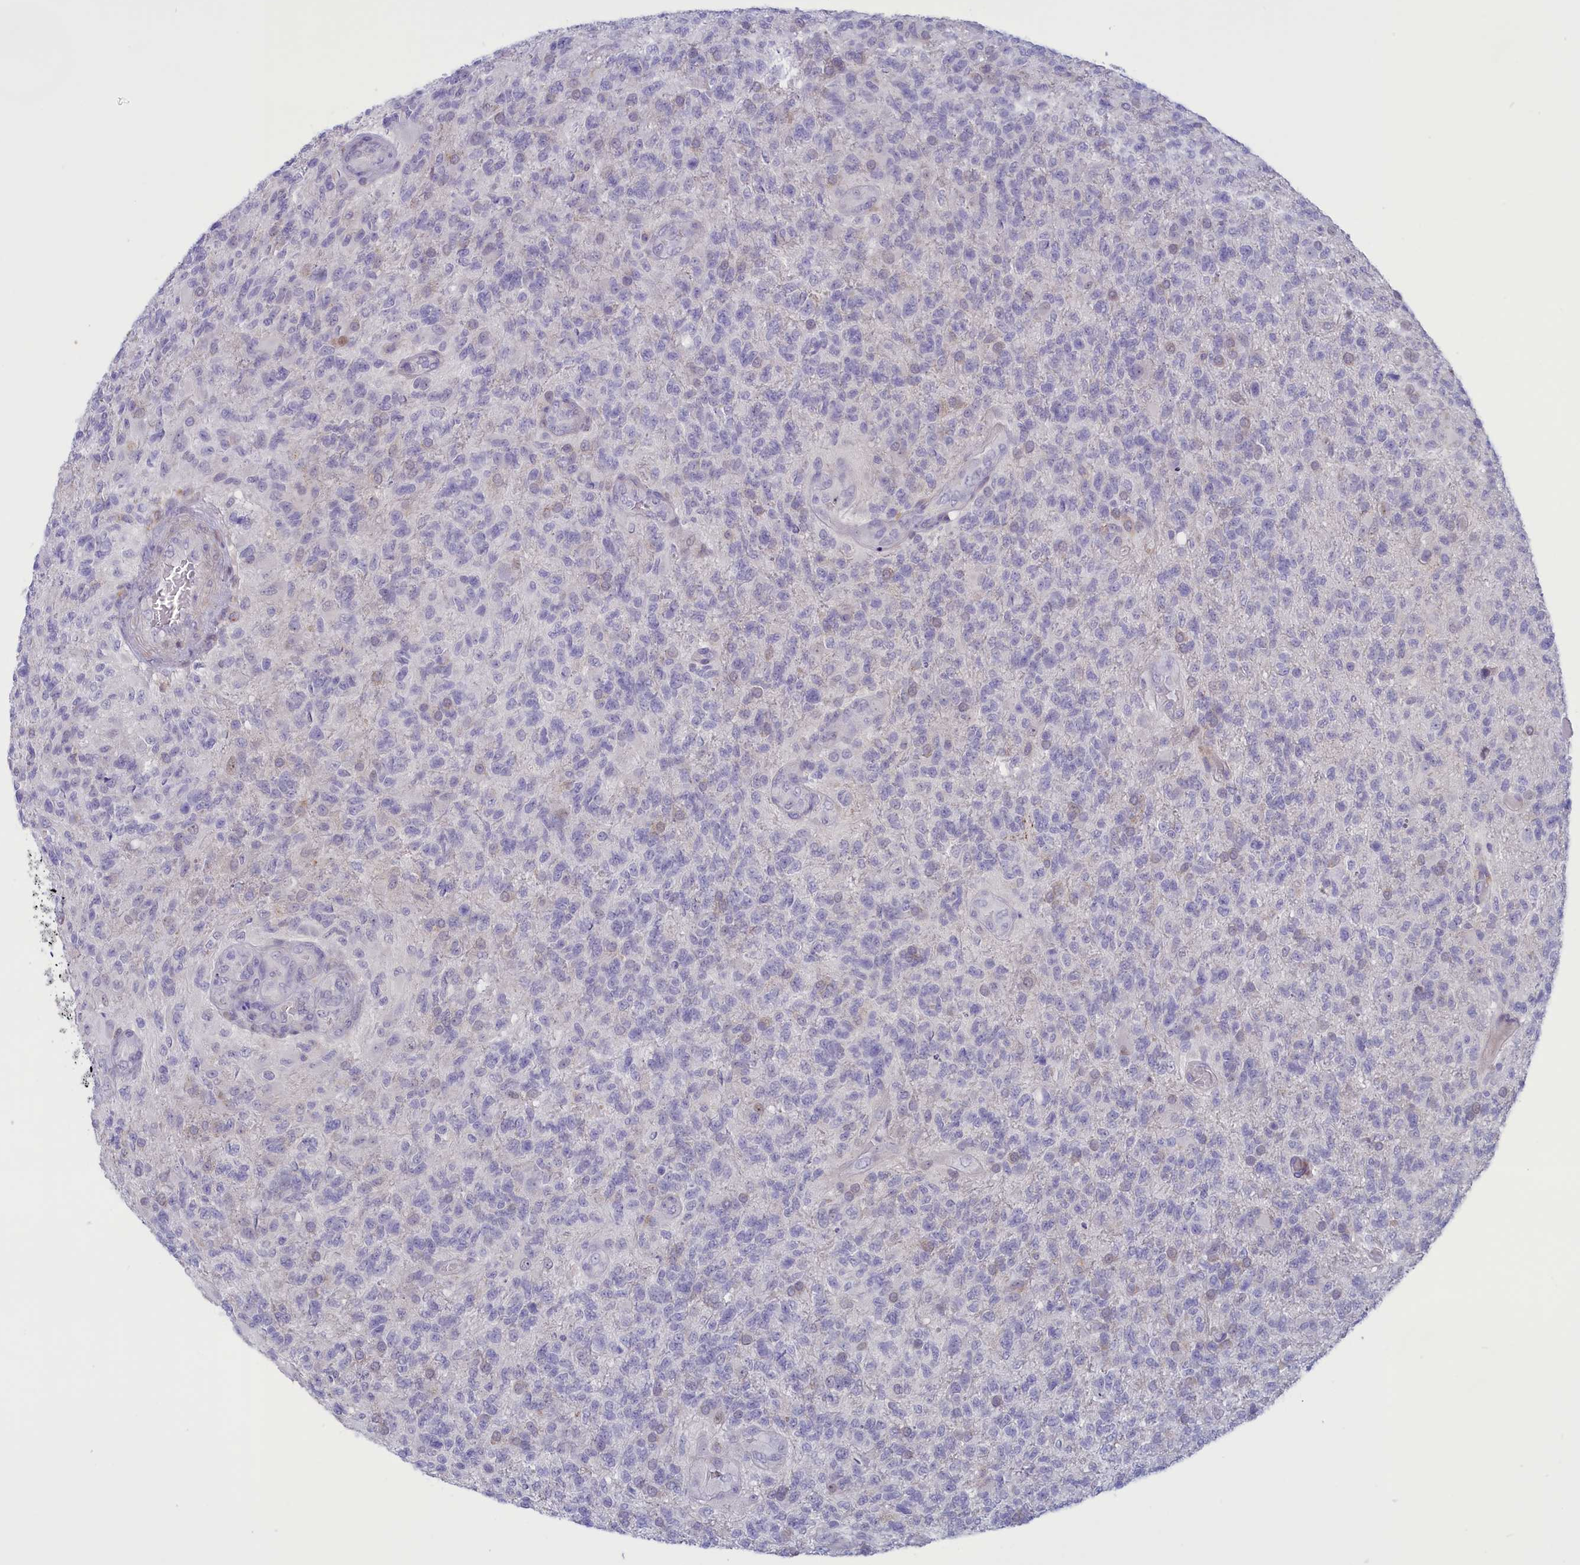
{"staining": {"intensity": "negative", "quantity": "none", "location": "none"}, "tissue": "glioma", "cell_type": "Tumor cells", "image_type": "cancer", "snomed": [{"axis": "morphology", "description": "Glioma, malignant, High grade"}, {"axis": "topography", "description": "Brain"}], "caption": "Tumor cells are negative for brown protein staining in malignant glioma (high-grade).", "gene": "ELOA2", "patient": {"sex": "male", "age": 56}}